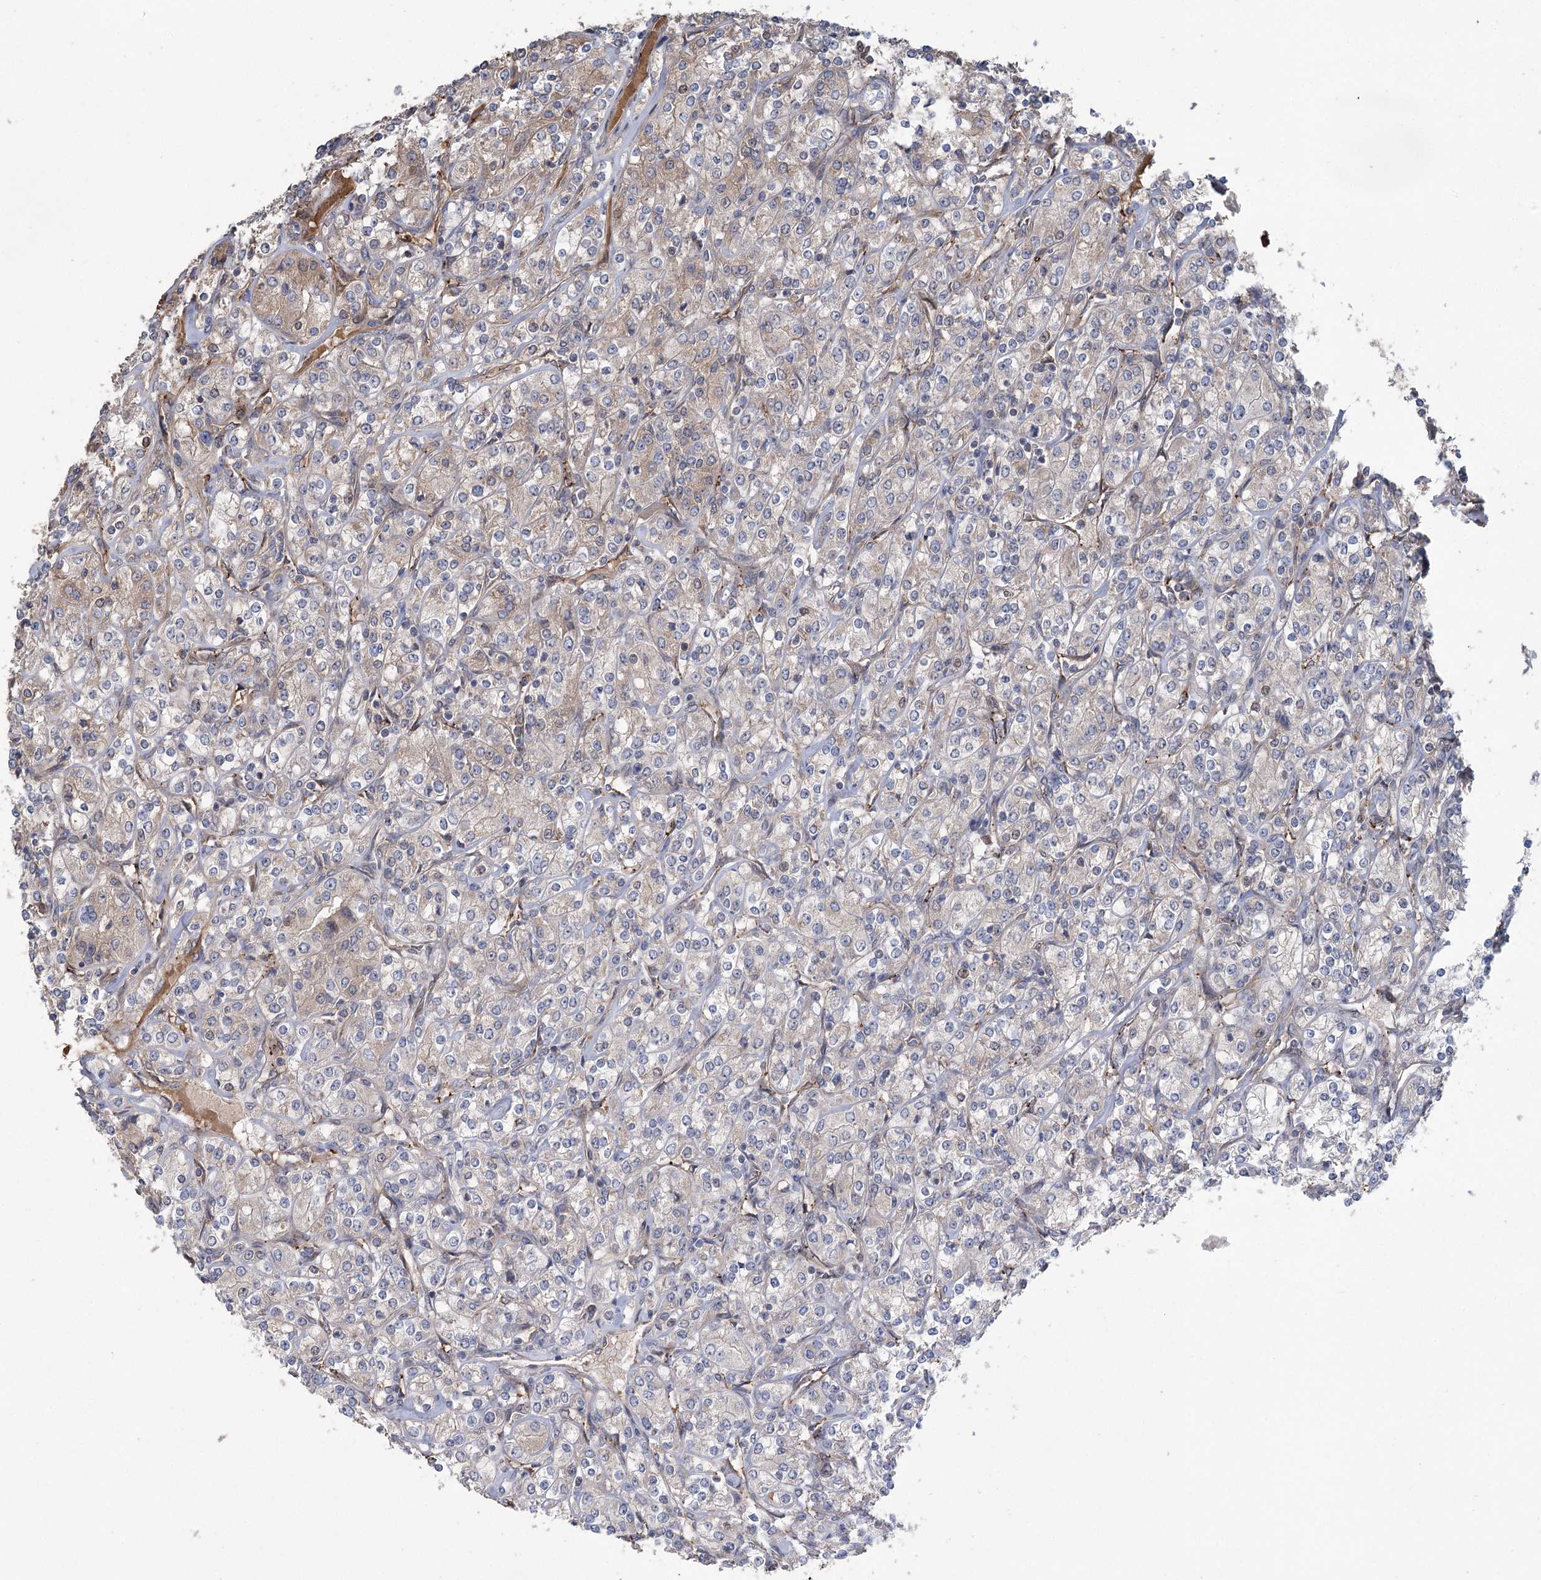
{"staining": {"intensity": "weak", "quantity": "<25%", "location": "cytoplasmic/membranous"}, "tissue": "renal cancer", "cell_type": "Tumor cells", "image_type": "cancer", "snomed": [{"axis": "morphology", "description": "Adenocarcinoma, NOS"}, {"axis": "topography", "description": "Kidney"}], "caption": "DAB (3,3'-diaminobenzidine) immunohistochemical staining of renal adenocarcinoma demonstrates no significant staining in tumor cells.", "gene": "RWDD4", "patient": {"sex": "male", "age": 77}}